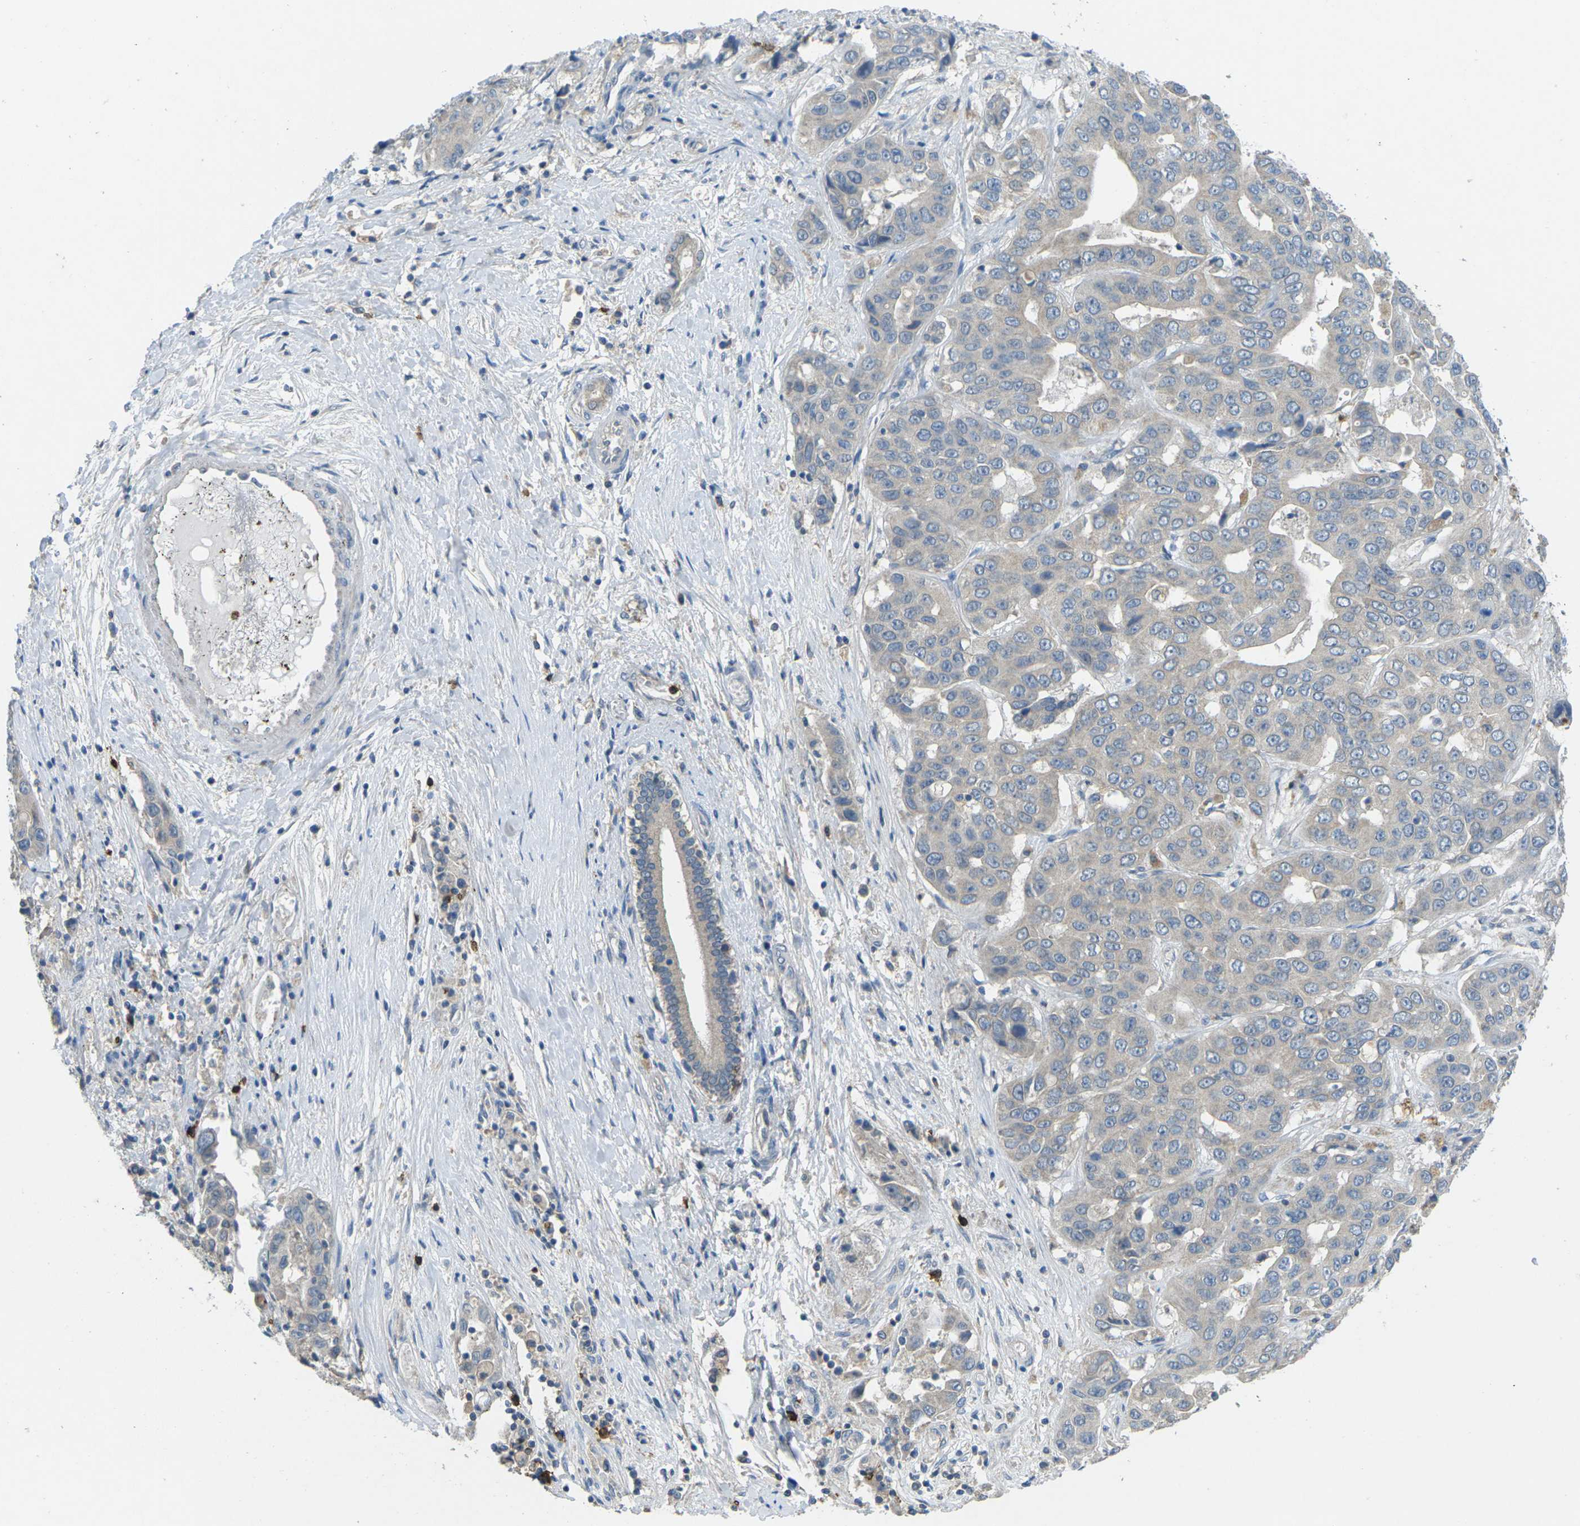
{"staining": {"intensity": "negative", "quantity": "none", "location": "none"}, "tissue": "liver cancer", "cell_type": "Tumor cells", "image_type": "cancer", "snomed": [{"axis": "morphology", "description": "Cholangiocarcinoma"}, {"axis": "topography", "description": "Liver"}], "caption": "Human liver cholangiocarcinoma stained for a protein using immunohistochemistry demonstrates no positivity in tumor cells.", "gene": "CD19", "patient": {"sex": "female", "age": 52}}